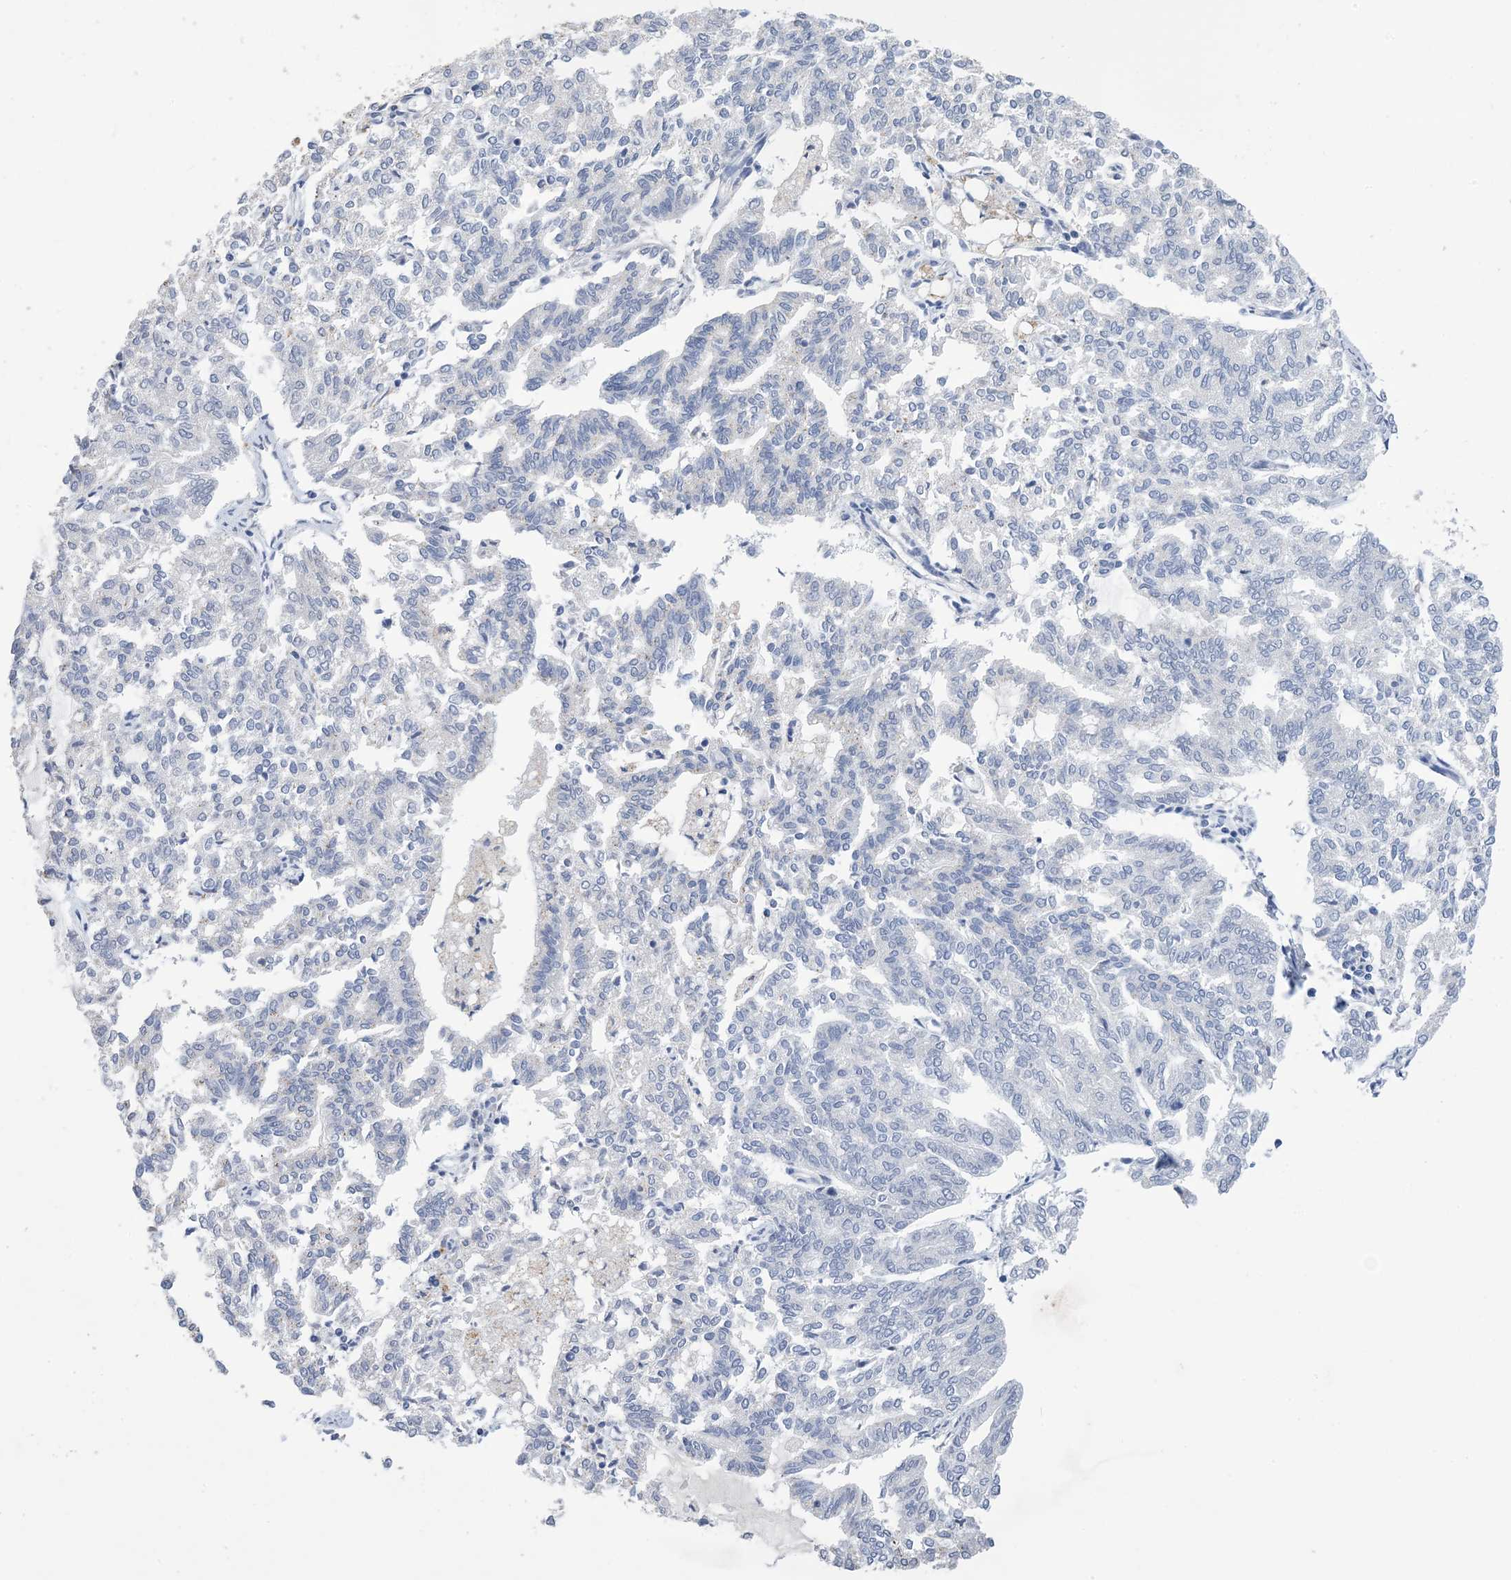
{"staining": {"intensity": "negative", "quantity": "none", "location": "none"}, "tissue": "endometrial cancer", "cell_type": "Tumor cells", "image_type": "cancer", "snomed": [{"axis": "morphology", "description": "Adenocarcinoma, NOS"}, {"axis": "topography", "description": "Endometrium"}], "caption": "A high-resolution photomicrograph shows IHC staining of endometrial cancer (adenocarcinoma), which reveals no significant staining in tumor cells.", "gene": "DSC3", "patient": {"sex": "female", "age": 79}}